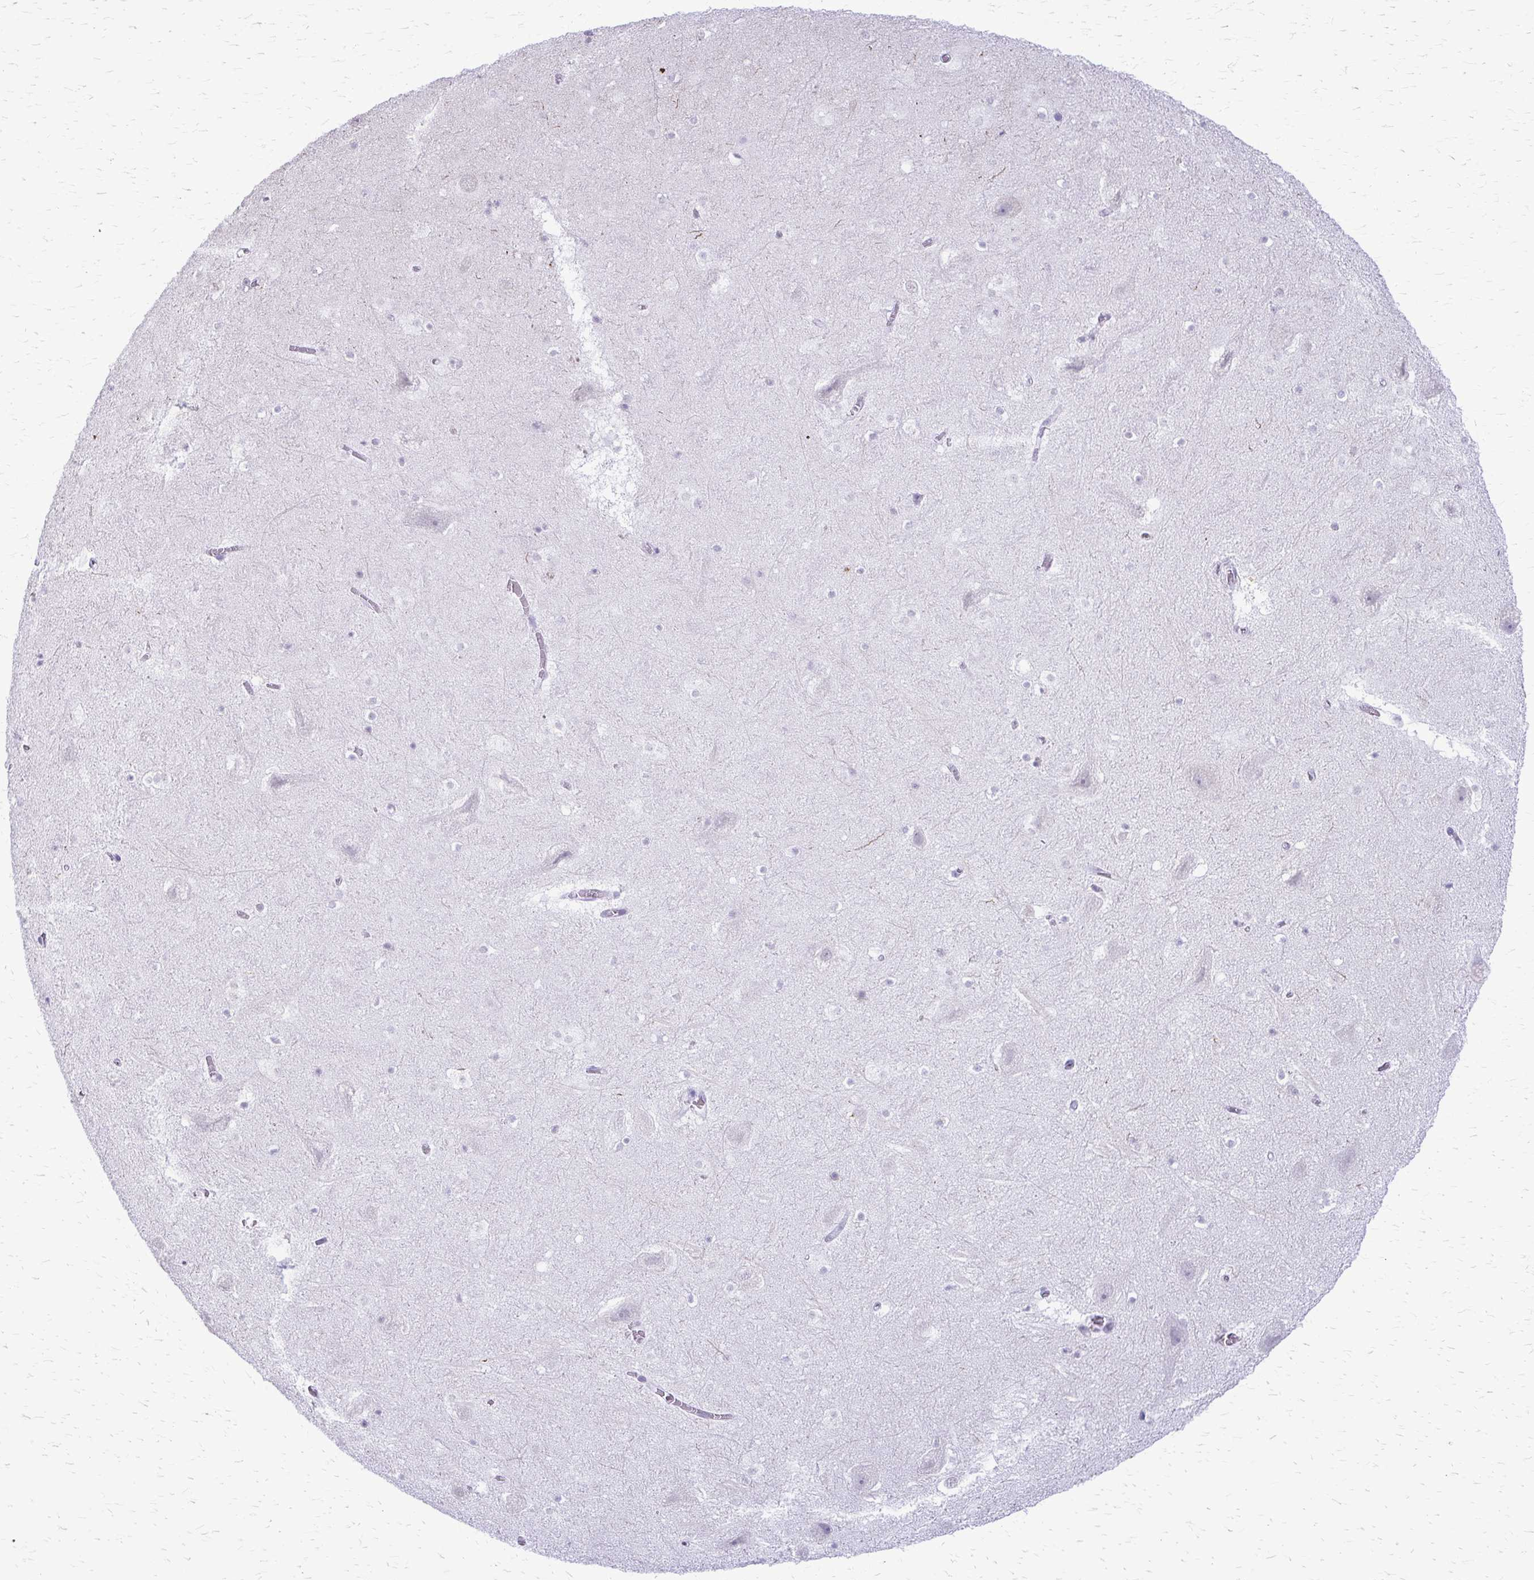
{"staining": {"intensity": "negative", "quantity": "none", "location": "none"}, "tissue": "hippocampus", "cell_type": "Glial cells", "image_type": "normal", "snomed": [{"axis": "morphology", "description": "Normal tissue, NOS"}, {"axis": "topography", "description": "Hippocampus"}], "caption": "This is an IHC image of unremarkable hippocampus. There is no staining in glial cells.", "gene": "KRT5", "patient": {"sex": "female", "age": 42}}